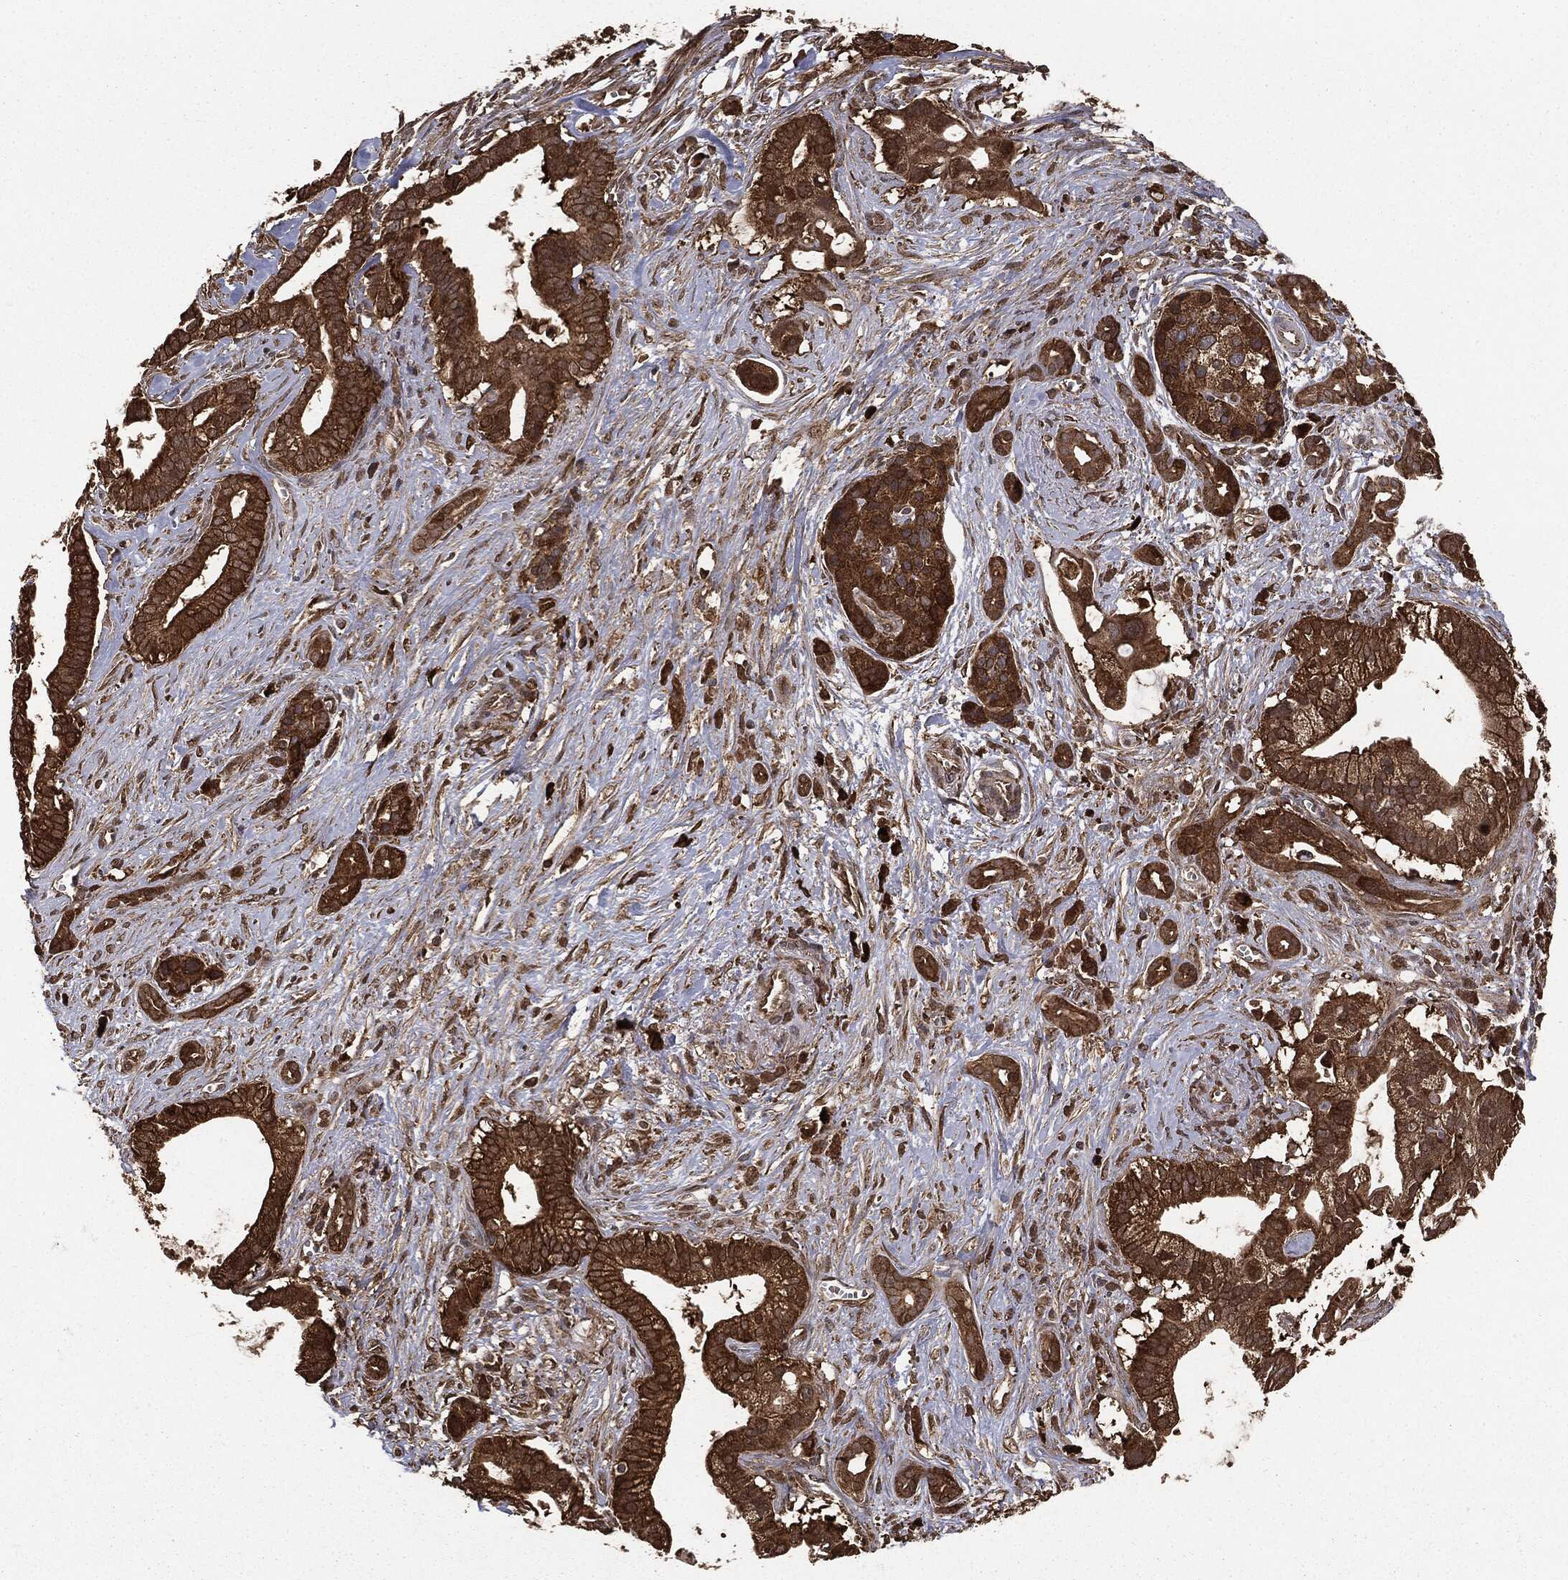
{"staining": {"intensity": "strong", "quantity": ">75%", "location": "cytoplasmic/membranous"}, "tissue": "pancreatic cancer", "cell_type": "Tumor cells", "image_type": "cancer", "snomed": [{"axis": "morphology", "description": "Adenocarcinoma, NOS"}, {"axis": "topography", "description": "Pancreas"}], "caption": "A high amount of strong cytoplasmic/membranous positivity is identified in about >75% of tumor cells in pancreatic adenocarcinoma tissue. Nuclei are stained in blue.", "gene": "NME1", "patient": {"sex": "male", "age": 61}}